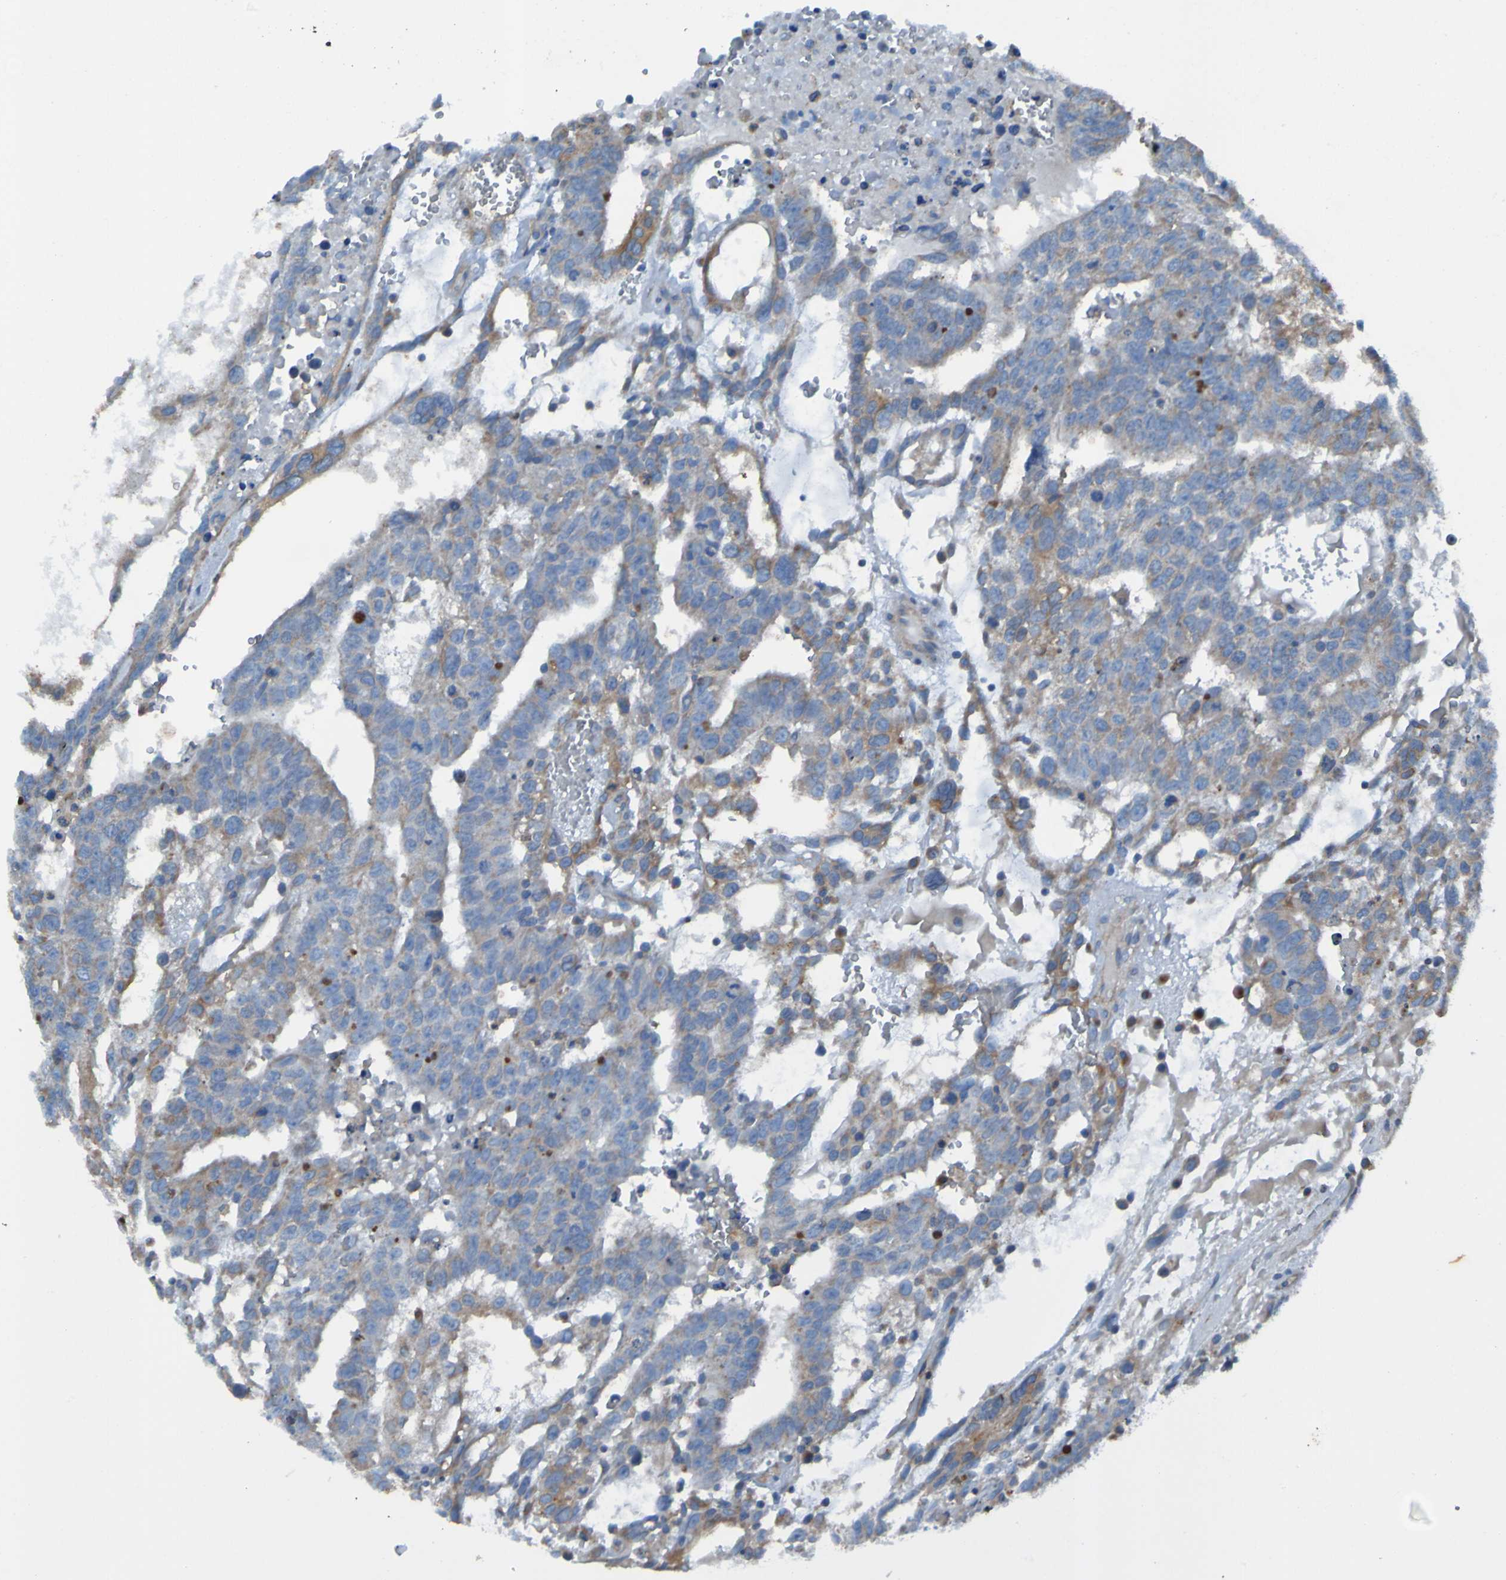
{"staining": {"intensity": "moderate", "quantity": "25%-75%", "location": "cytoplasmic/membranous"}, "tissue": "testis cancer", "cell_type": "Tumor cells", "image_type": "cancer", "snomed": [{"axis": "morphology", "description": "Seminoma, NOS"}, {"axis": "morphology", "description": "Carcinoma, Embryonal, NOS"}, {"axis": "topography", "description": "Testis"}], "caption": "There is medium levels of moderate cytoplasmic/membranous expression in tumor cells of testis cancer (seminoma), as demonstrated by immunohistochemical staining (brown color).", "gene": "RAB5B", "patient": {"sex": "male", "age": 52}}